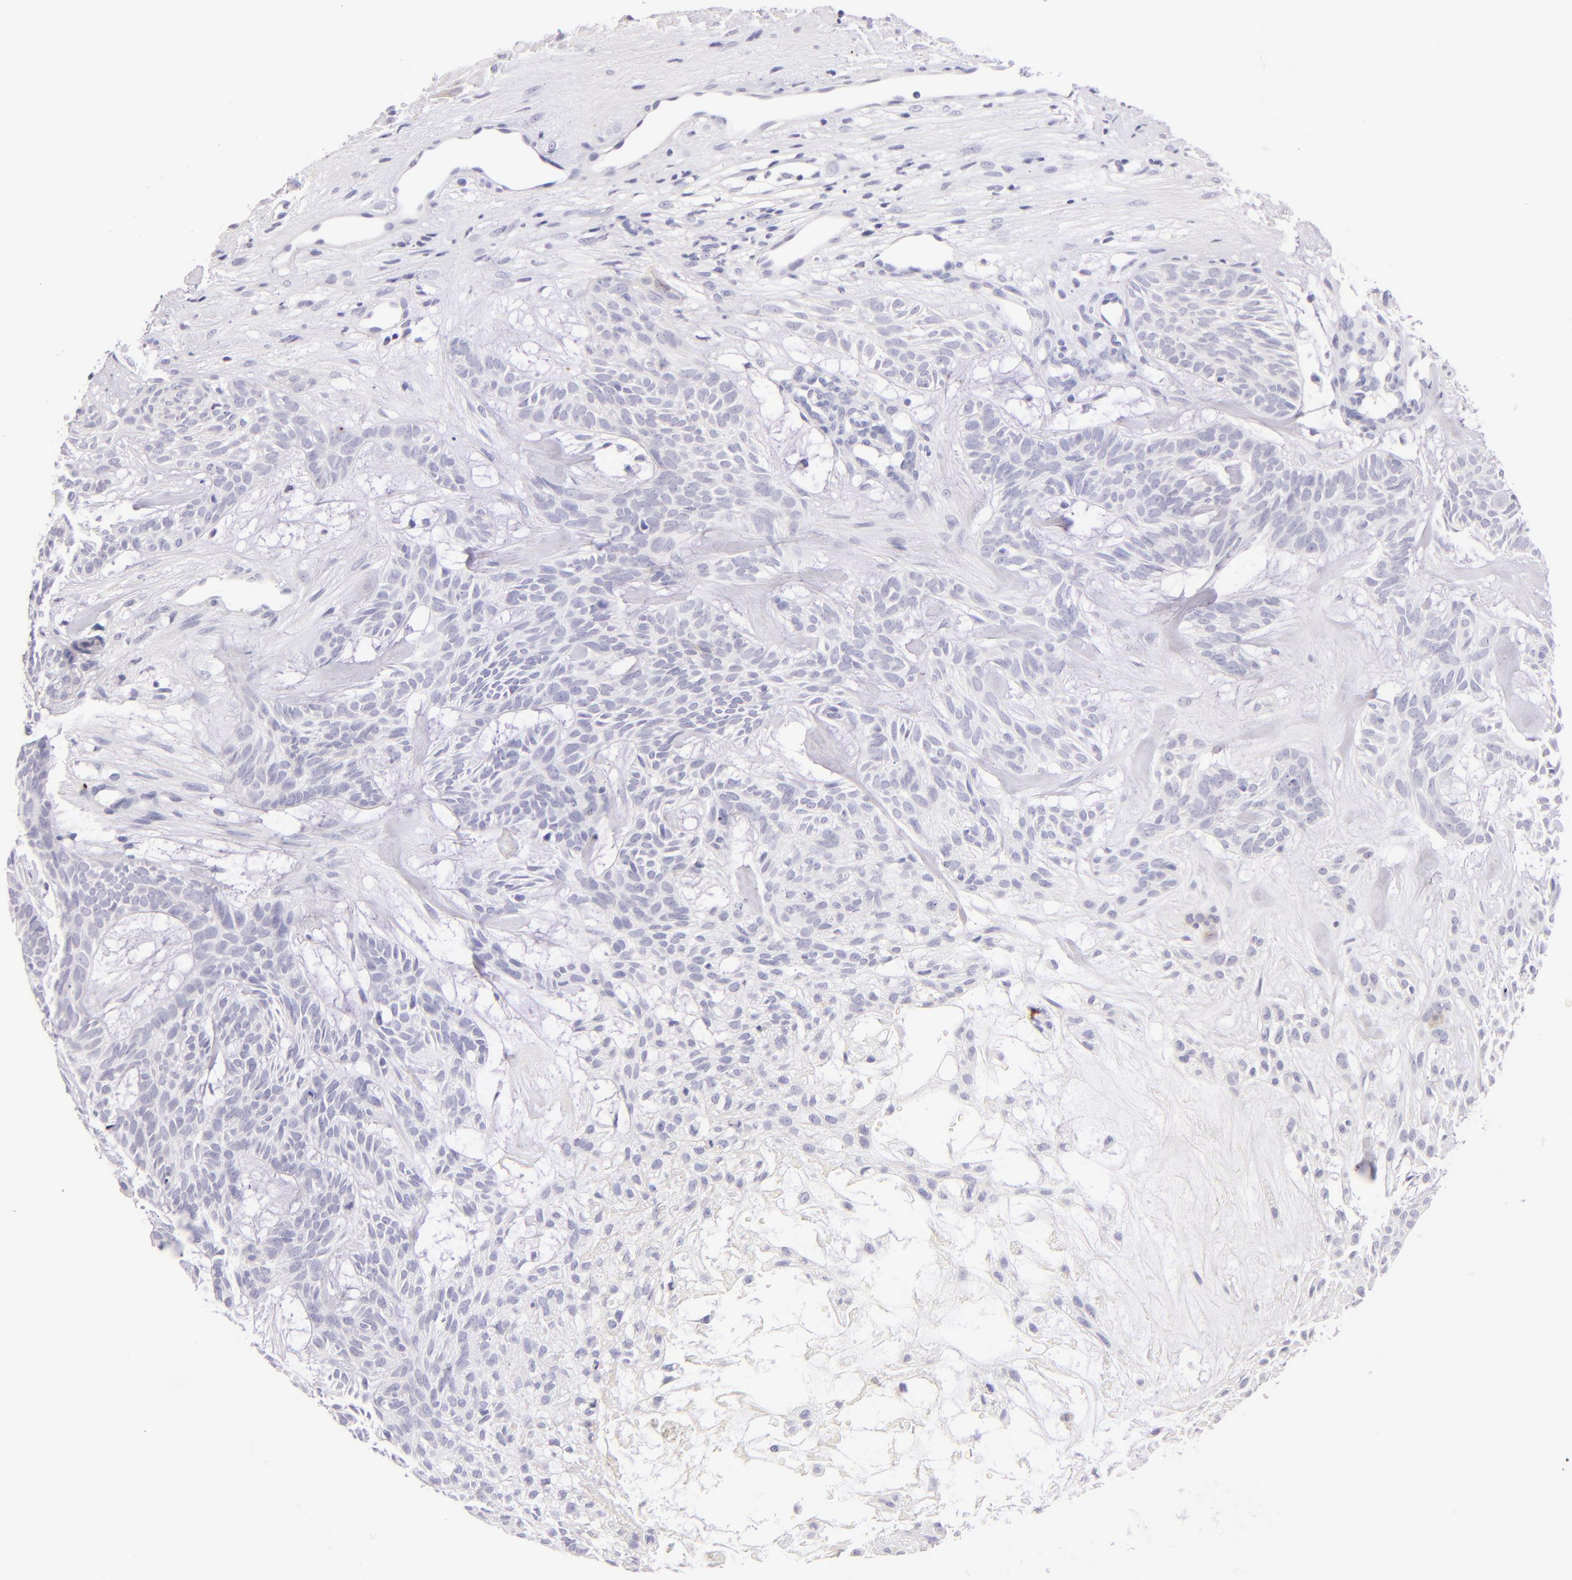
{"staining": {"intensity": "negative", "quantity": "none", "location": "none"}, "tissue": "skin cancer", "cell_type": "Tumor cells", "image_type": "cancer", "snomed": [{"axis": "morphology", "description": "Basal cell carcinoma"}, {"axis": "topography", "description": "Skin"}], "caption": "Human basal cell carcinoma (skin) stained for a protein using immunohistochemistry (IHC) demonstrates no expression in tumor cells.", "gene": "SDC1", "patient": {"sex": "male", "age": 75}}